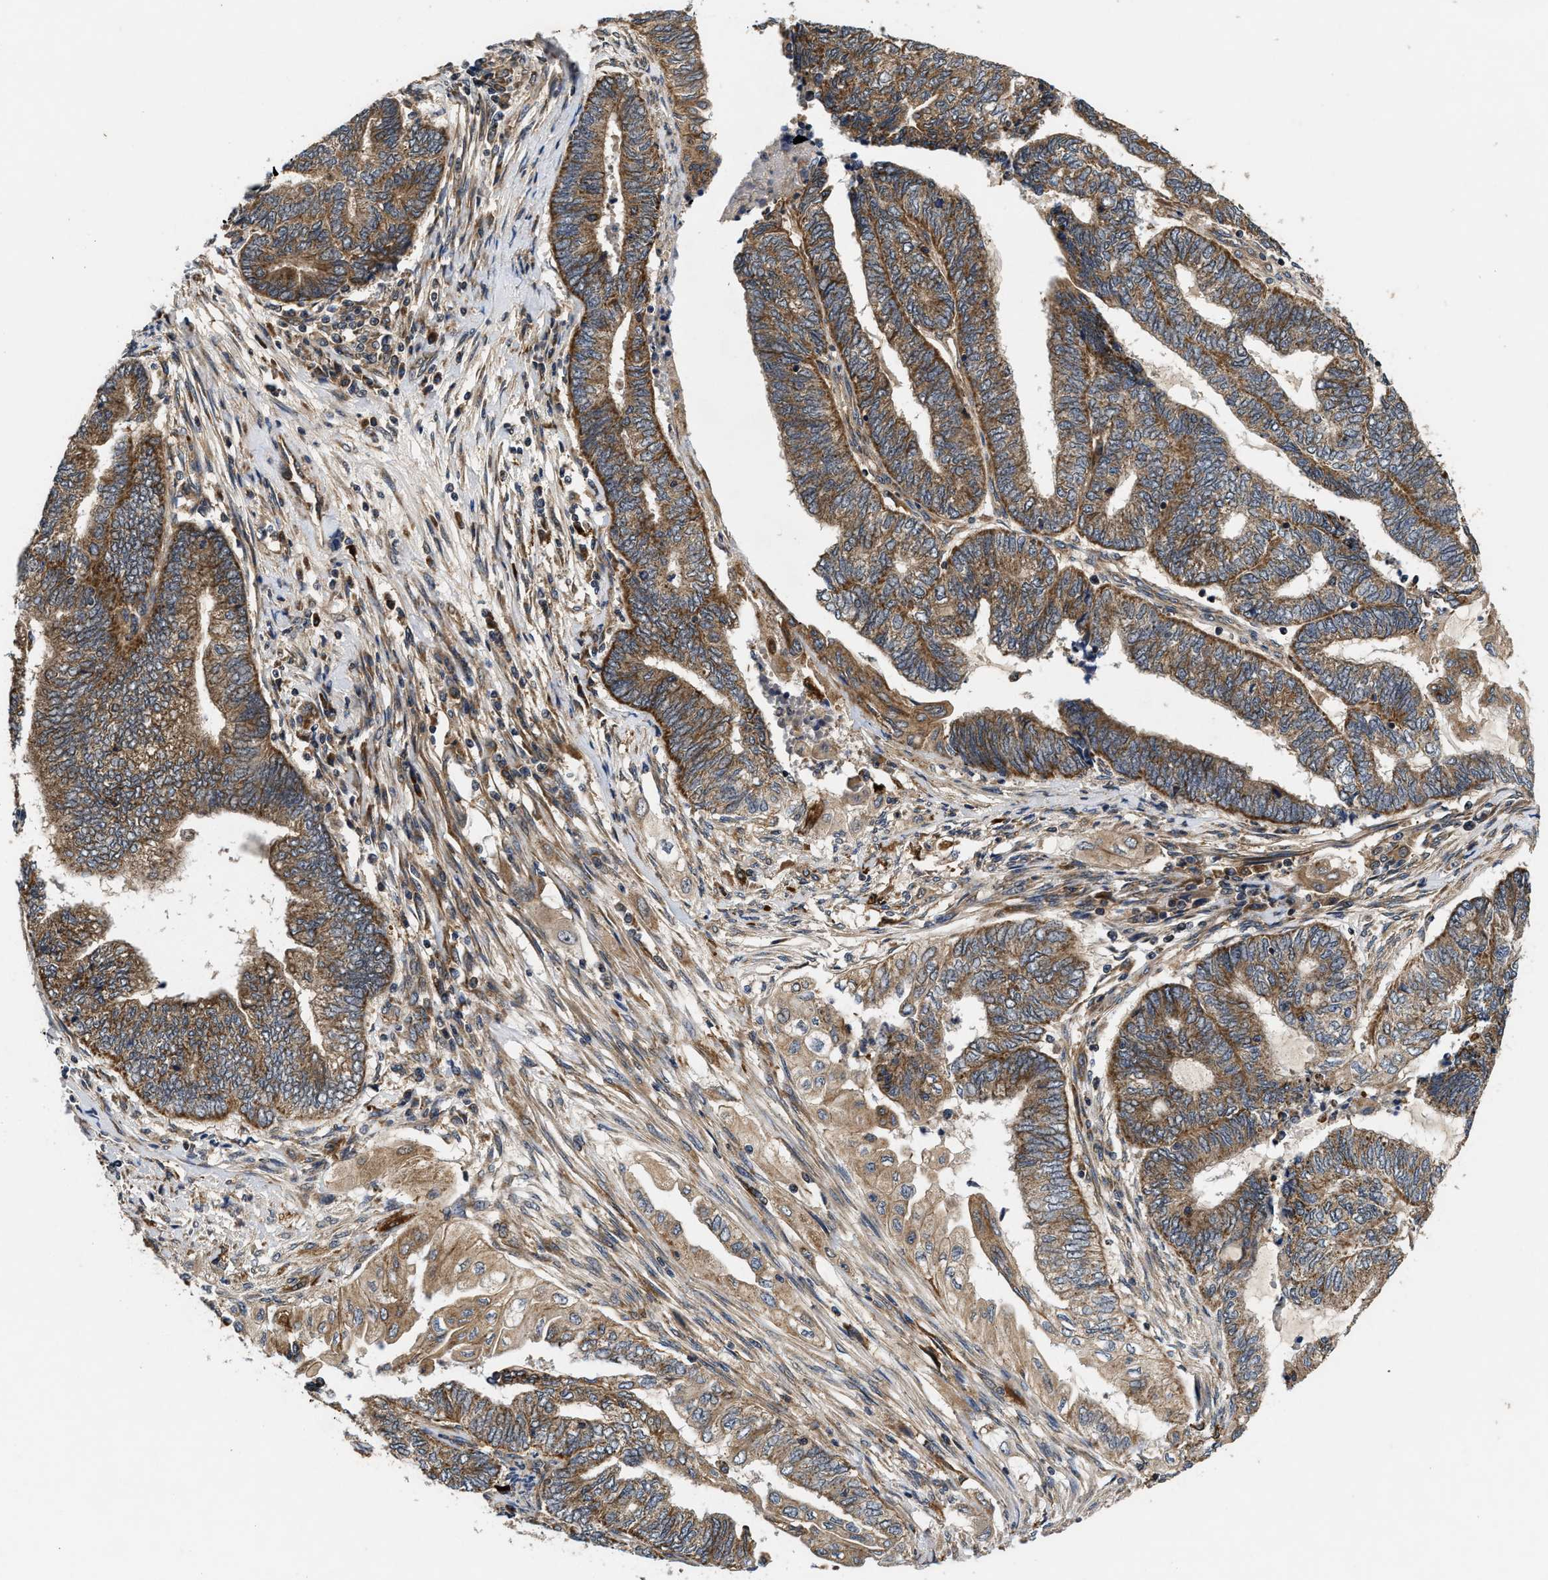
{"staining": {"intensity": "moderate", "quantity": ">75%", "location": "cytoplasmic/membranous"}, "tissue": "endometrial cancer", "cell_type": "Tumor cells", "image_type": "cancer", "snomed": [{"axis": "morphology", "description": "Adenocarcinoma, NOS"}, {"axis": "topography", "description": "Uterus"}, {"axis": "topography", "description": "Endometrium"}], "caption": "Adenocarcinoma (endometrial) stained for a protein (brown) reveals moderate cytoplasmic/membranous positive expression in about >75% of tumor cells.", "gene": "EFNA4", "patient": {"sex": "female", "age": 70}}